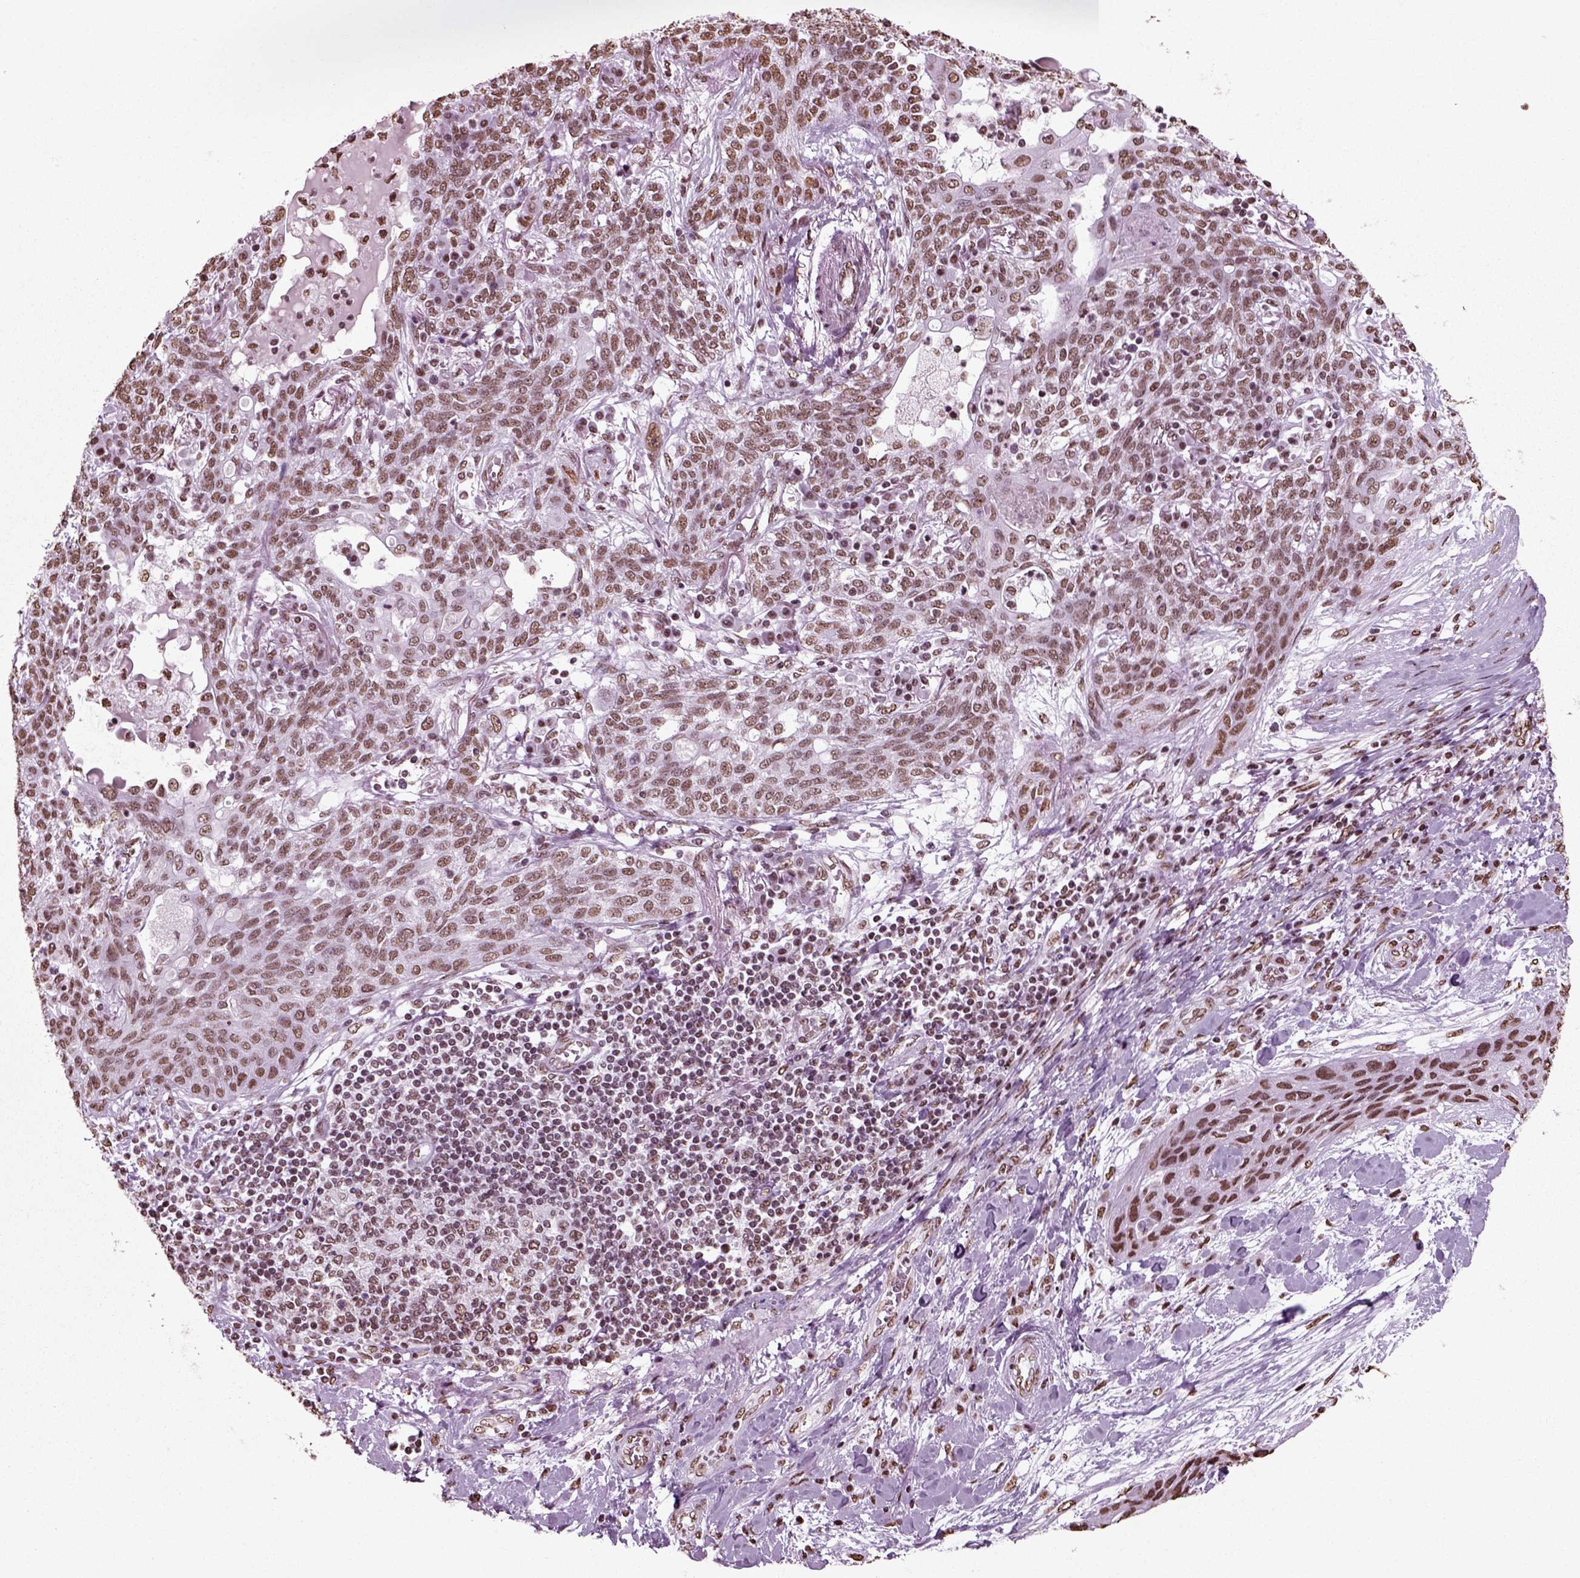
{"staining": {"intensity": "moderate", "quantity": ">75%", "location": "nuclear"}, "tissue": "lung cancer", "cell_type": "Tumor cells", "image_type": "cancer", "snomed": [{"axis": "morphology", "description": "Squamous cell carcinoma, NOS"}, {"axis": "topography", "description": "Lung"}], "caption": "An image showing moderate nuclear positivity in approximately >75% of tumor cells in lung squamous cell carcinoma, as visualized by brown immunohistochemical staining.", "gene": "POLR1H", "patient": {"sex": "female", "age": 70}}